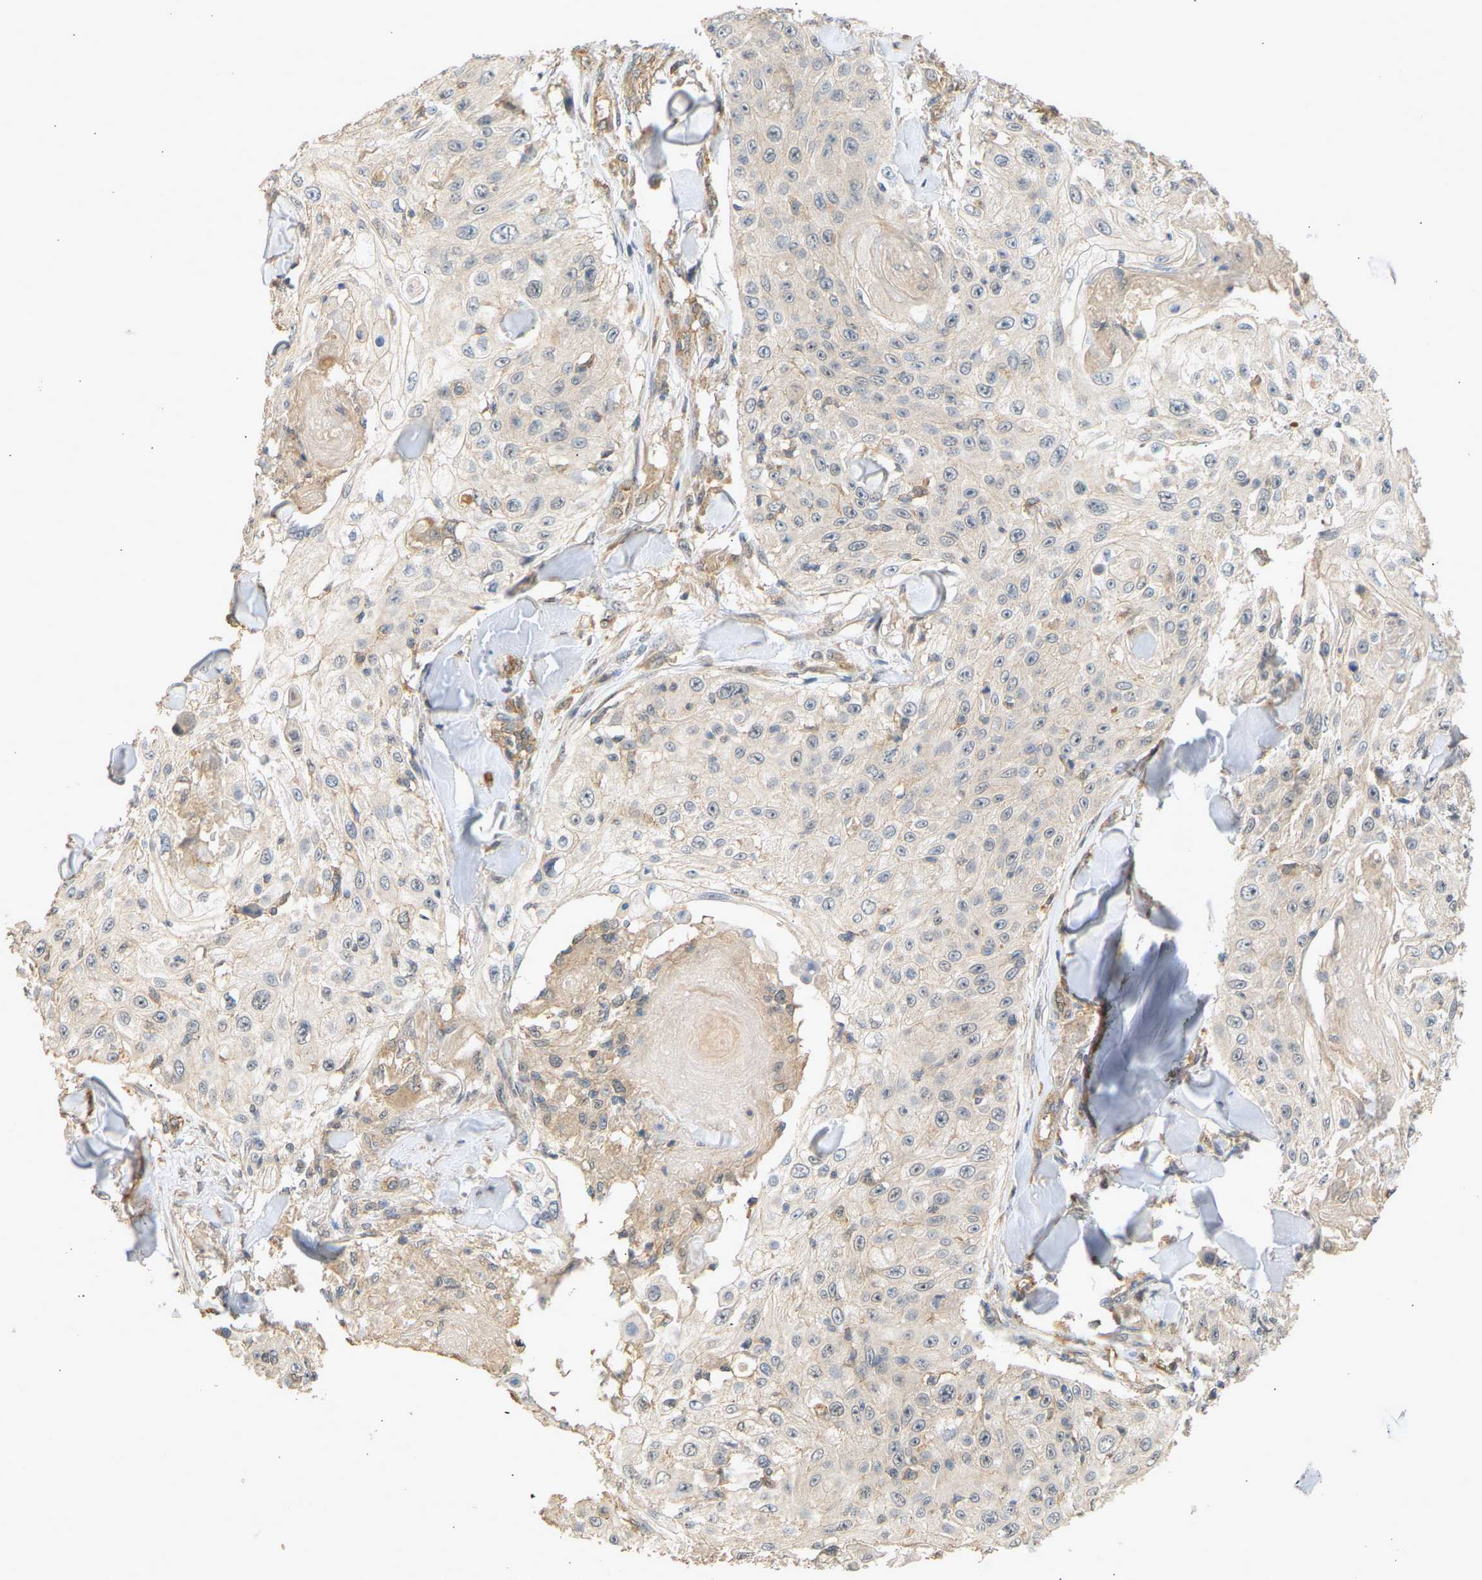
{"staining": {"intensity": "weak", "quantity": "25%-75%", "location": "cytoplasmic/membranous"}, "tissue": "skin cancer", "cell_type": "Tumor cells", "image_type": "cancer", "snomed": [{"axis": "morphology", "description": "Squamous cell carcinoma, NOS"}, {"axis": "topography", "description": "Skin"}], "caption": "Protein staining shows weak cytoplasmic/membranous positivity in about 25%-75% of tumor cells in skin squamous cell carcinoma.", "gene": "RGL1", "patient": {"sex": "male", "age": 86}}